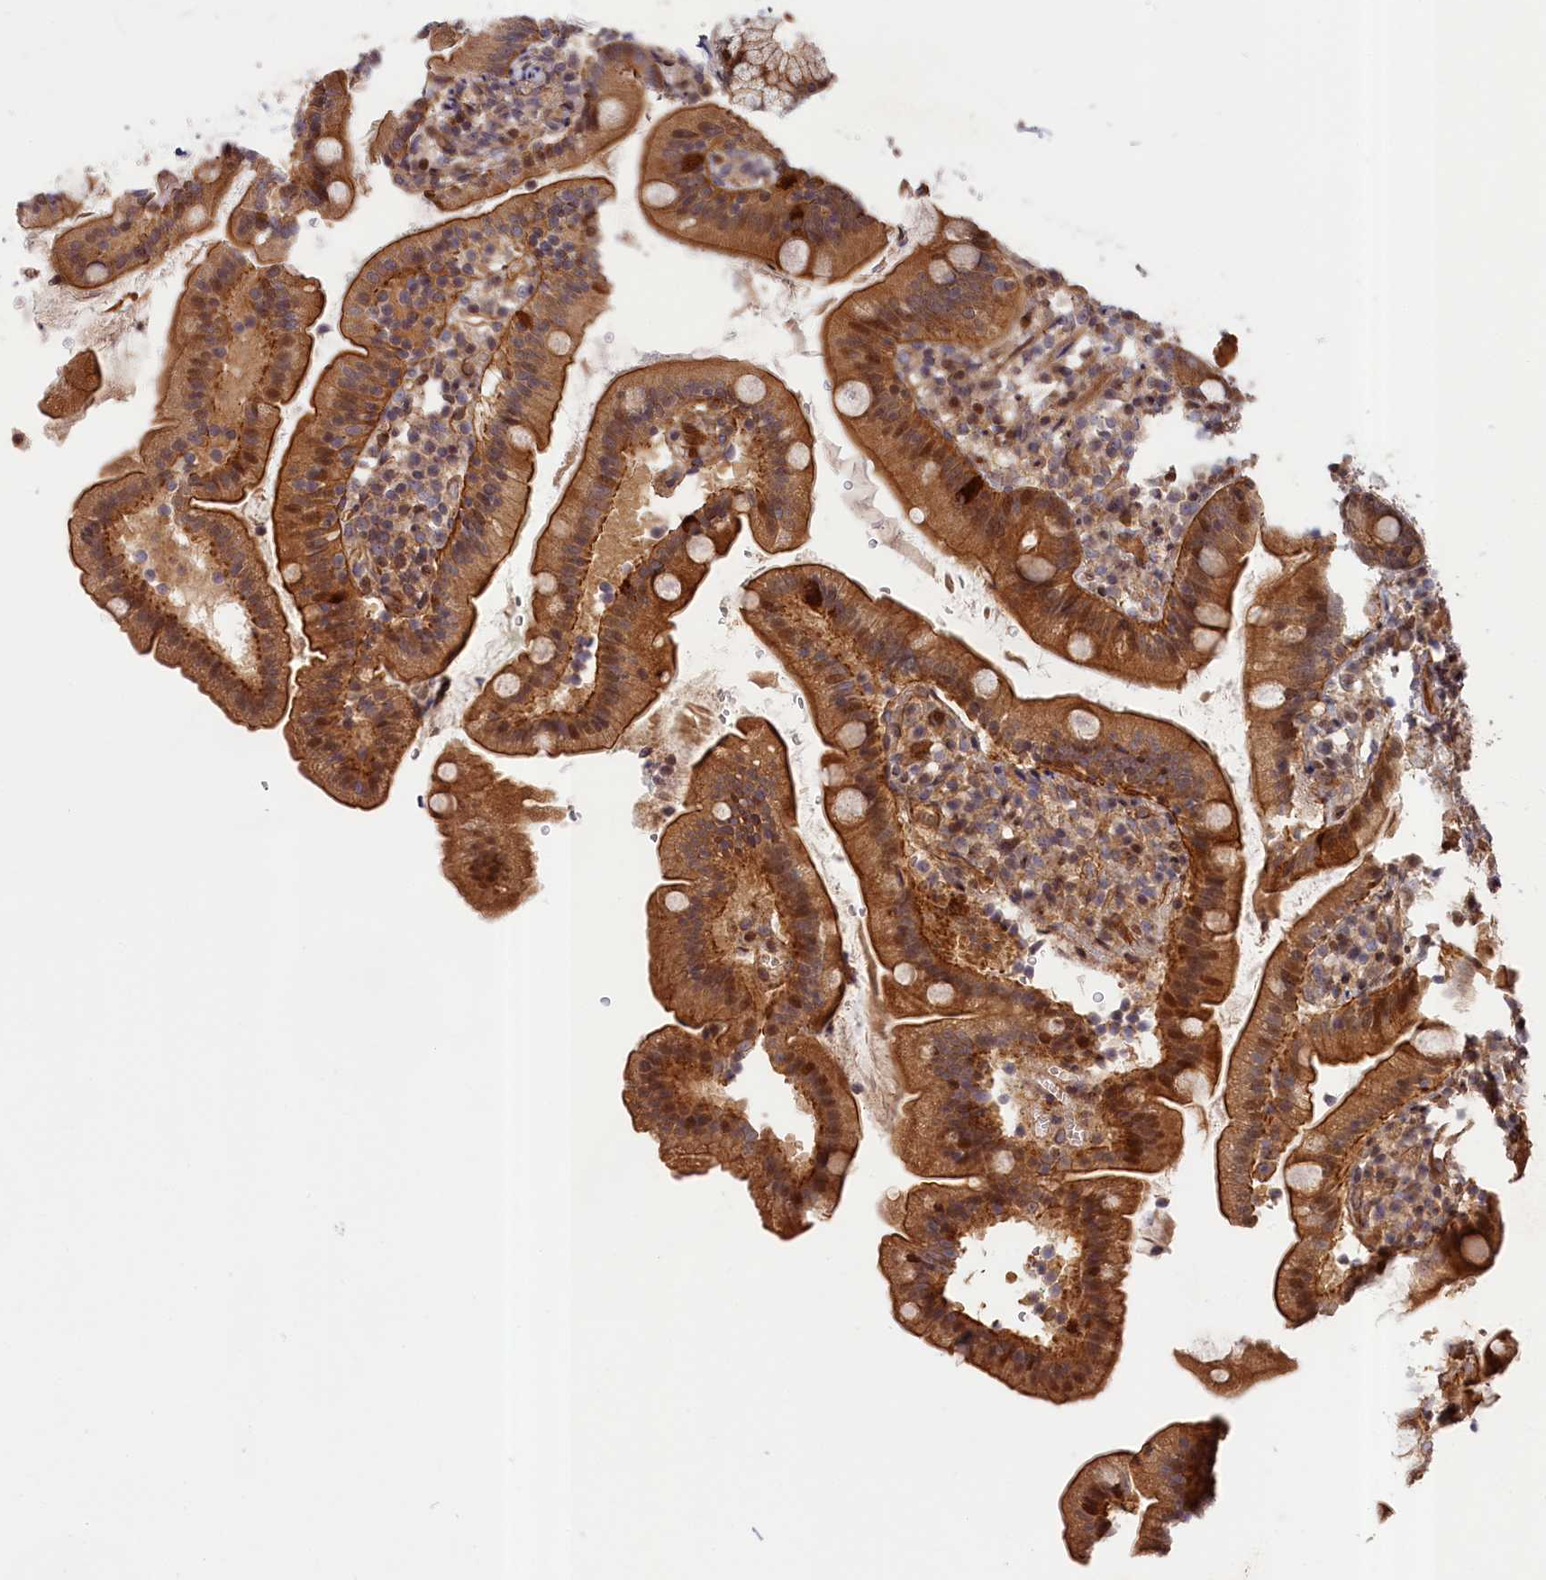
{"staining": {"intensity": "moderate", "quantity": ">75%", "location": "cytoplasmic/membranous"}, "tissue": "duodenum", "cell_type": "Glandular cells", "image_type": "normal", "snomed": [{"axis": "morphology", "description": "Normal tissue, NOS"}, {"axis": "topography", "description": "Duodenum"}], "caption": "Immunohistochemical staining of normal duodenum demonstrates >75% levels of moderate cytoplasmic/membranous protein positivity in approximately >75% of glandular cells. (brown staining indicates protein expression, while blue staining denotes nuclei).", "gene": "CEP44", "patient": {"sex": "female", "age": 67}}